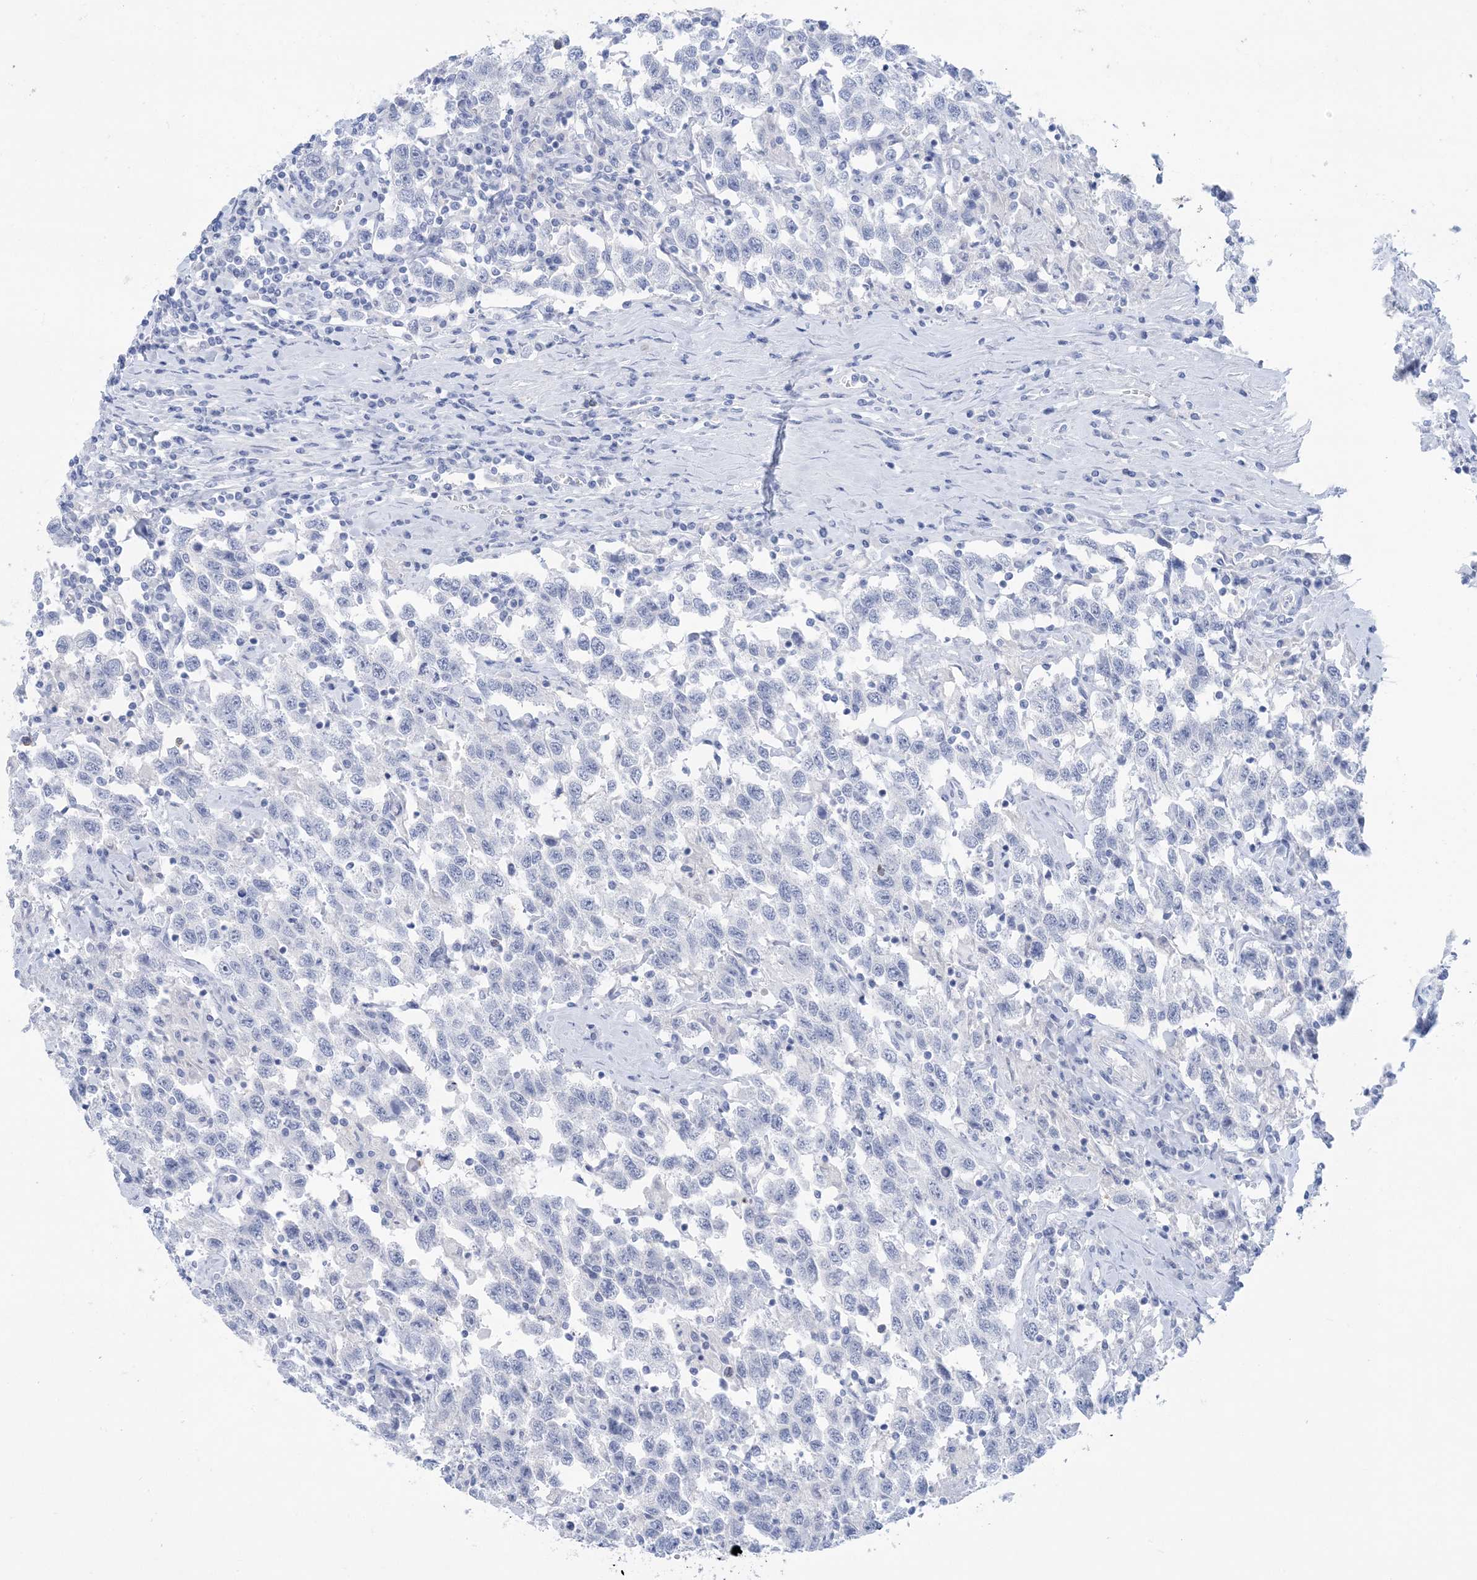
{"staining": {"intensity": "negative", "quantity": "none", "location": "none"}, "tissue": "testis cancer", "cell_type": "Tumor cells", "image_type": "cancer", "snomed": [{"axis": "morphology", "description": "Seminoma, NOS"}, {"axis": "topography", "description": "Testis"}], "caption": "There is no significant staining in tumor cells of seminoma (testis). Nuclei are stained in blue.", "gene": "SH3YL1", "patient": {"sex": "male", "age": 41}}